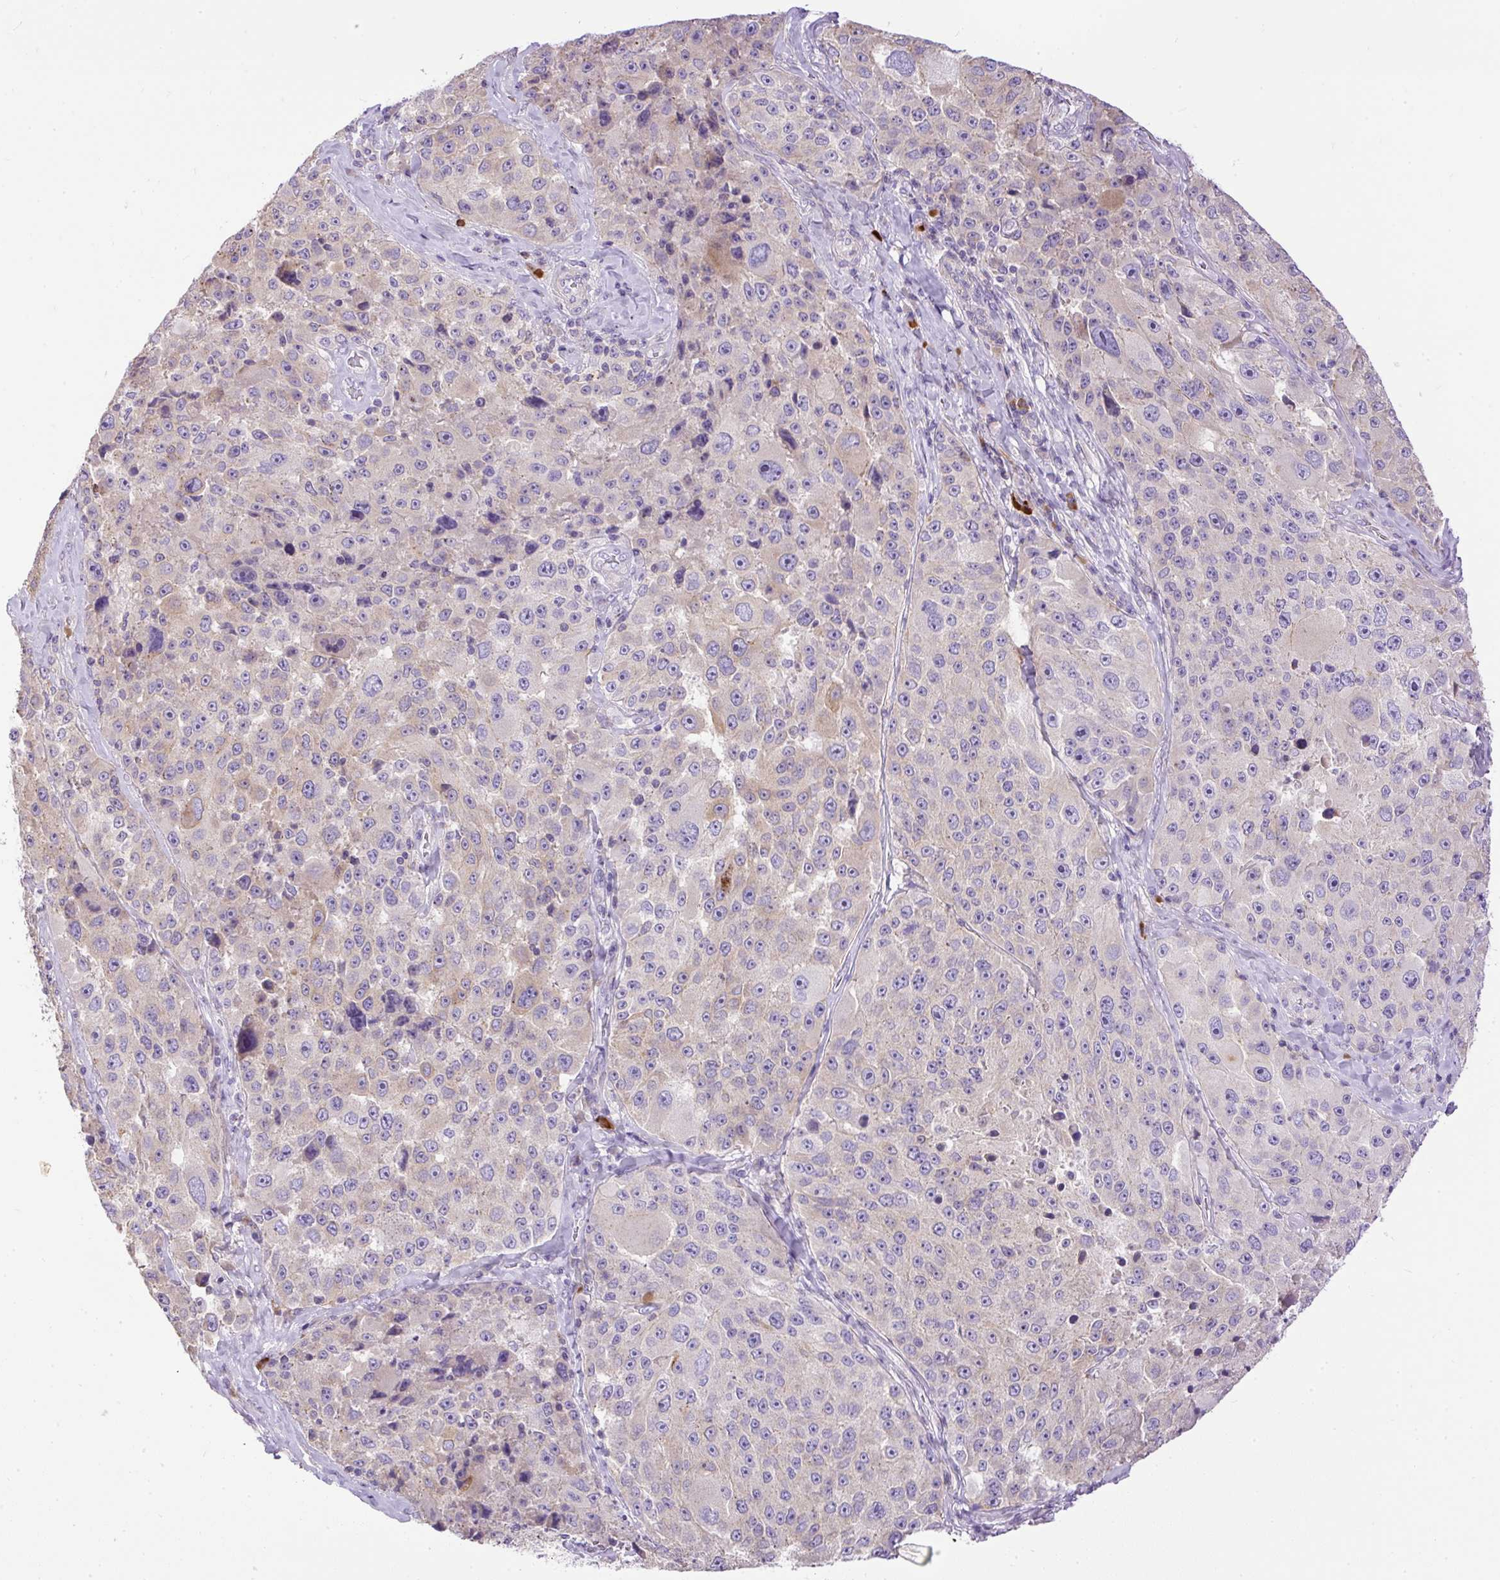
{"staining": {"intensity": "negative", "quantity": "none", "location": "none"}, "tissue": "melanoma", "cell_type": "Tumor cells", "image_type": "cancer", "snomed": [{"axis": "morphology", "description": "Malignant melanoma, Metastatic site"}, {"axis": "topography", "description": "Lymph node"}], "caption": "A high-resolution micrograph shows immunohistochemistry staining of melanoma, which exhibits no significant positivity in tumor cells. (Immunohistochemistry (ihc), brightfield microscopy, high magnification).", "gene": "CFAP47", "patient": {"sex": "male", "age": 62}}